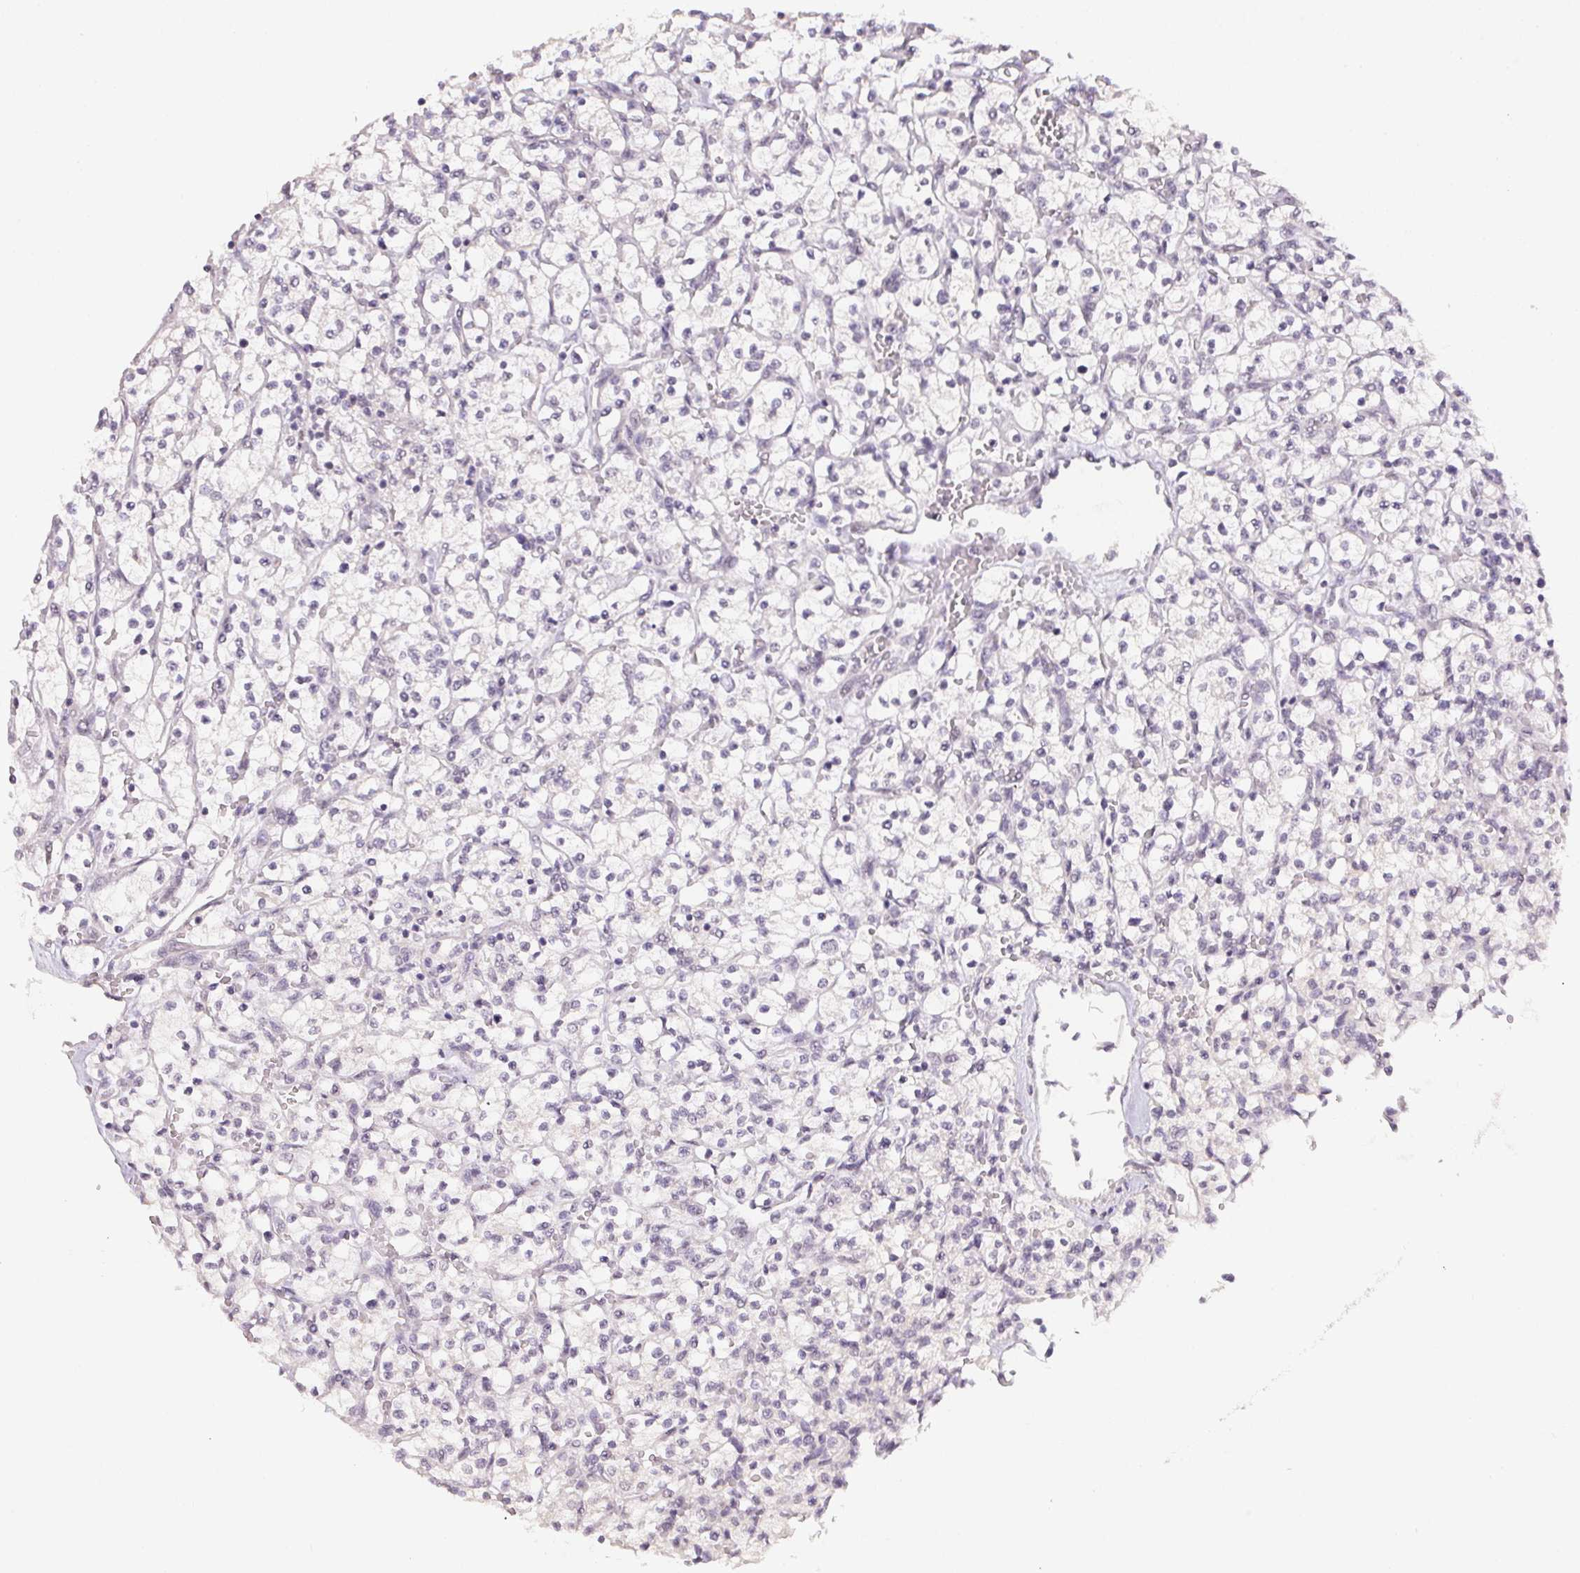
{"staining": {"intensity": "negative", "quantity": "none", "location": "none"}, "tissue": "renal cancer", "cell_type": "Tumor cells", "image_type": "cancer", "snomed": [{"axis": "morphology", "description": "Adenocarcinoma, NOS"}, {"axis": "topography", "description": "Kidney"}], "caption": "This is an IHC image of renal cancer (adenocarcinoma). There is no staining in tumor cells.", "gene": "POLR3G", "patient": {"sex": "female", "age": 64}}